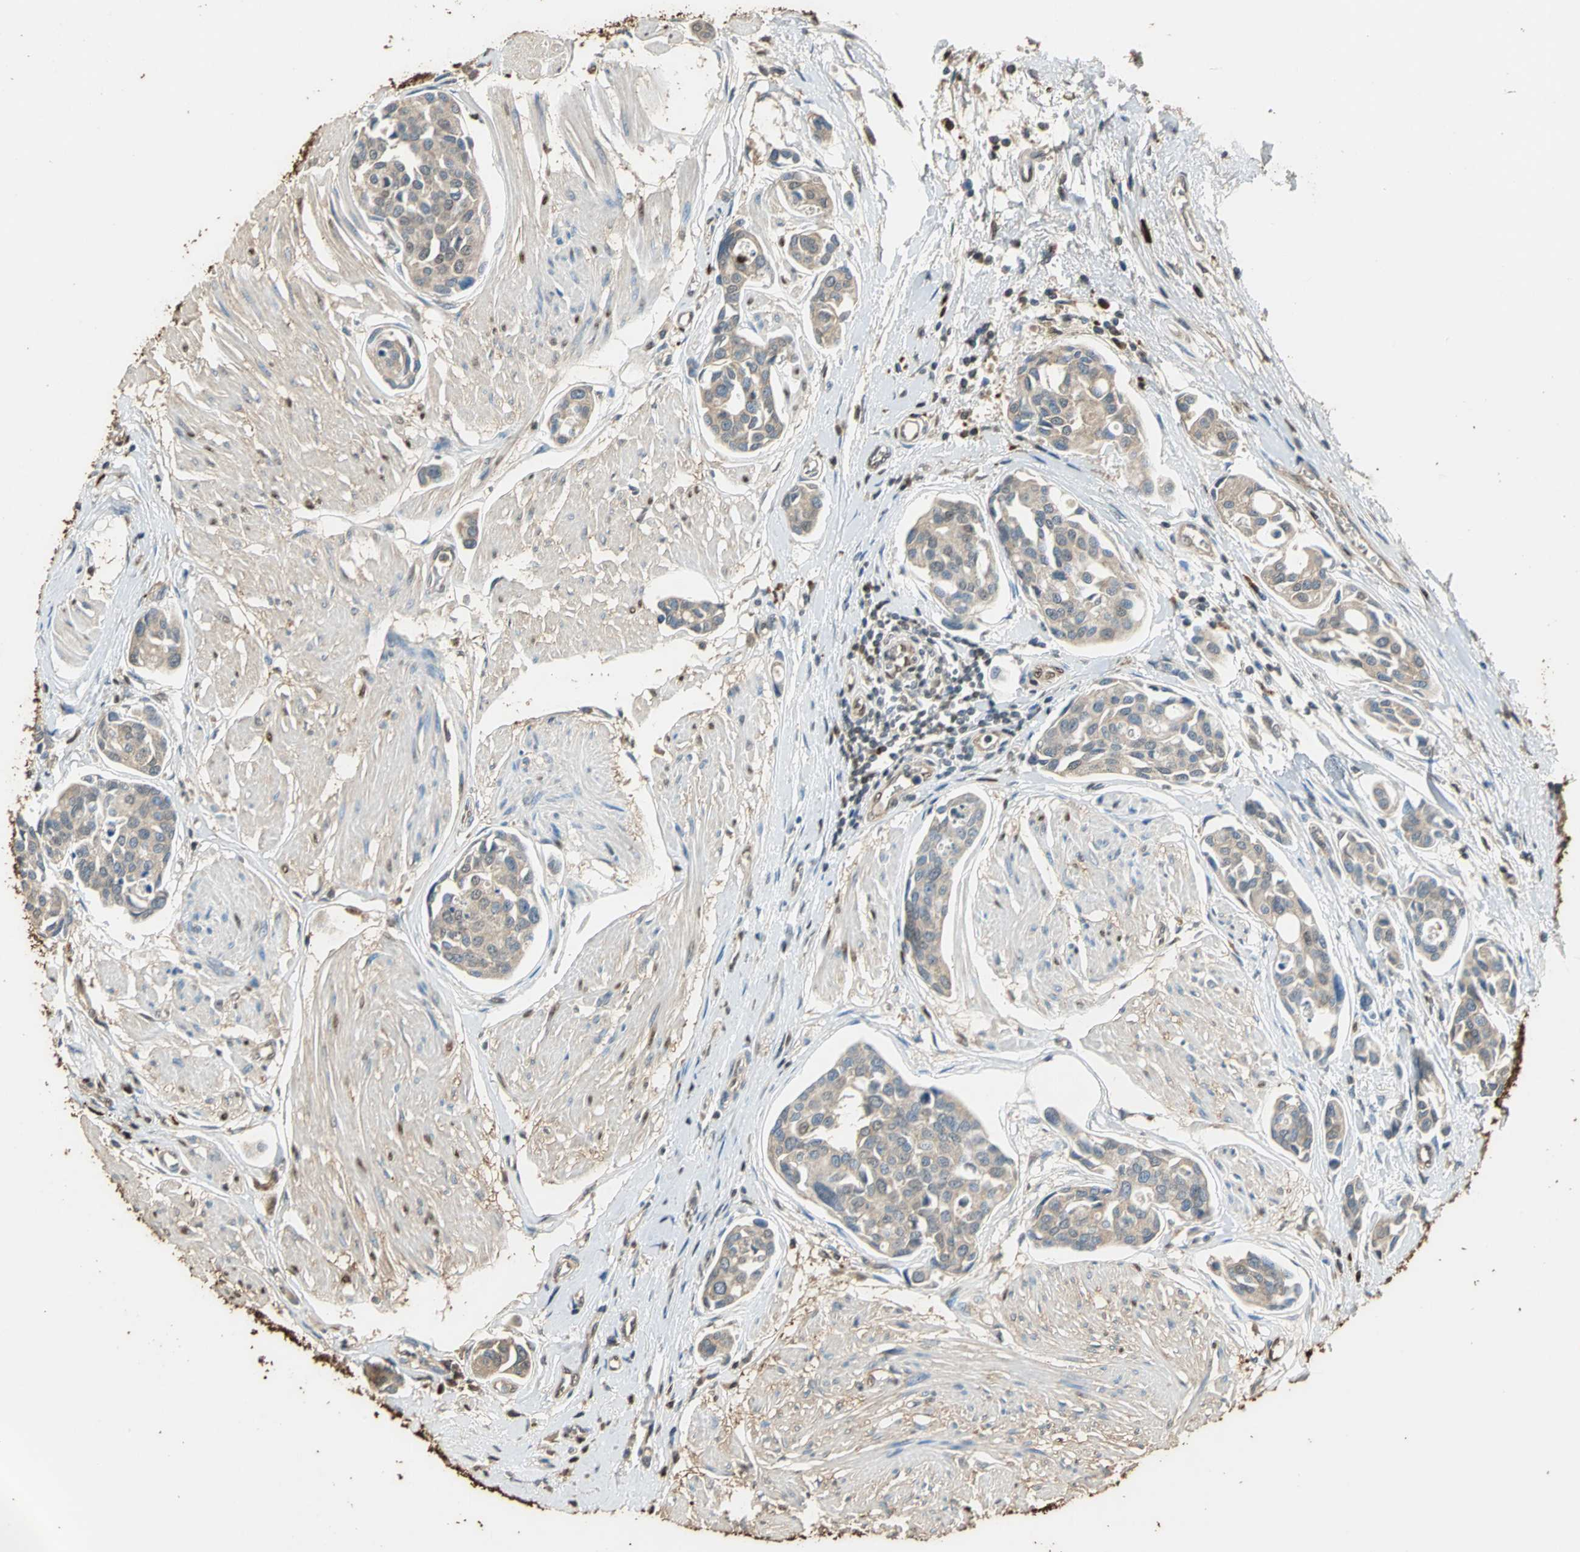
{"staining": {"intensity": "weak", "quantity": ">75%", "location": "cytoplasmic/membranous"}, "tissue": "urothelial cancer", "cell_type": "Tumor cells", "image_type": "cancer", "snomed": [{"axis": "morphology", "description": "Urothelial carcinoma, High grade"}, {"axis": "topography", "description": "Urinary bladder"}], "caption": "This image demonstrates immunohistochemistry staining of human urothelial carcinoma (high-grade), with low weak cytoplasmic/membranous positivity in about >75% of tumor cells.", "gene": "GAPDH", "patient": {"sex": "male", "age": 78}}